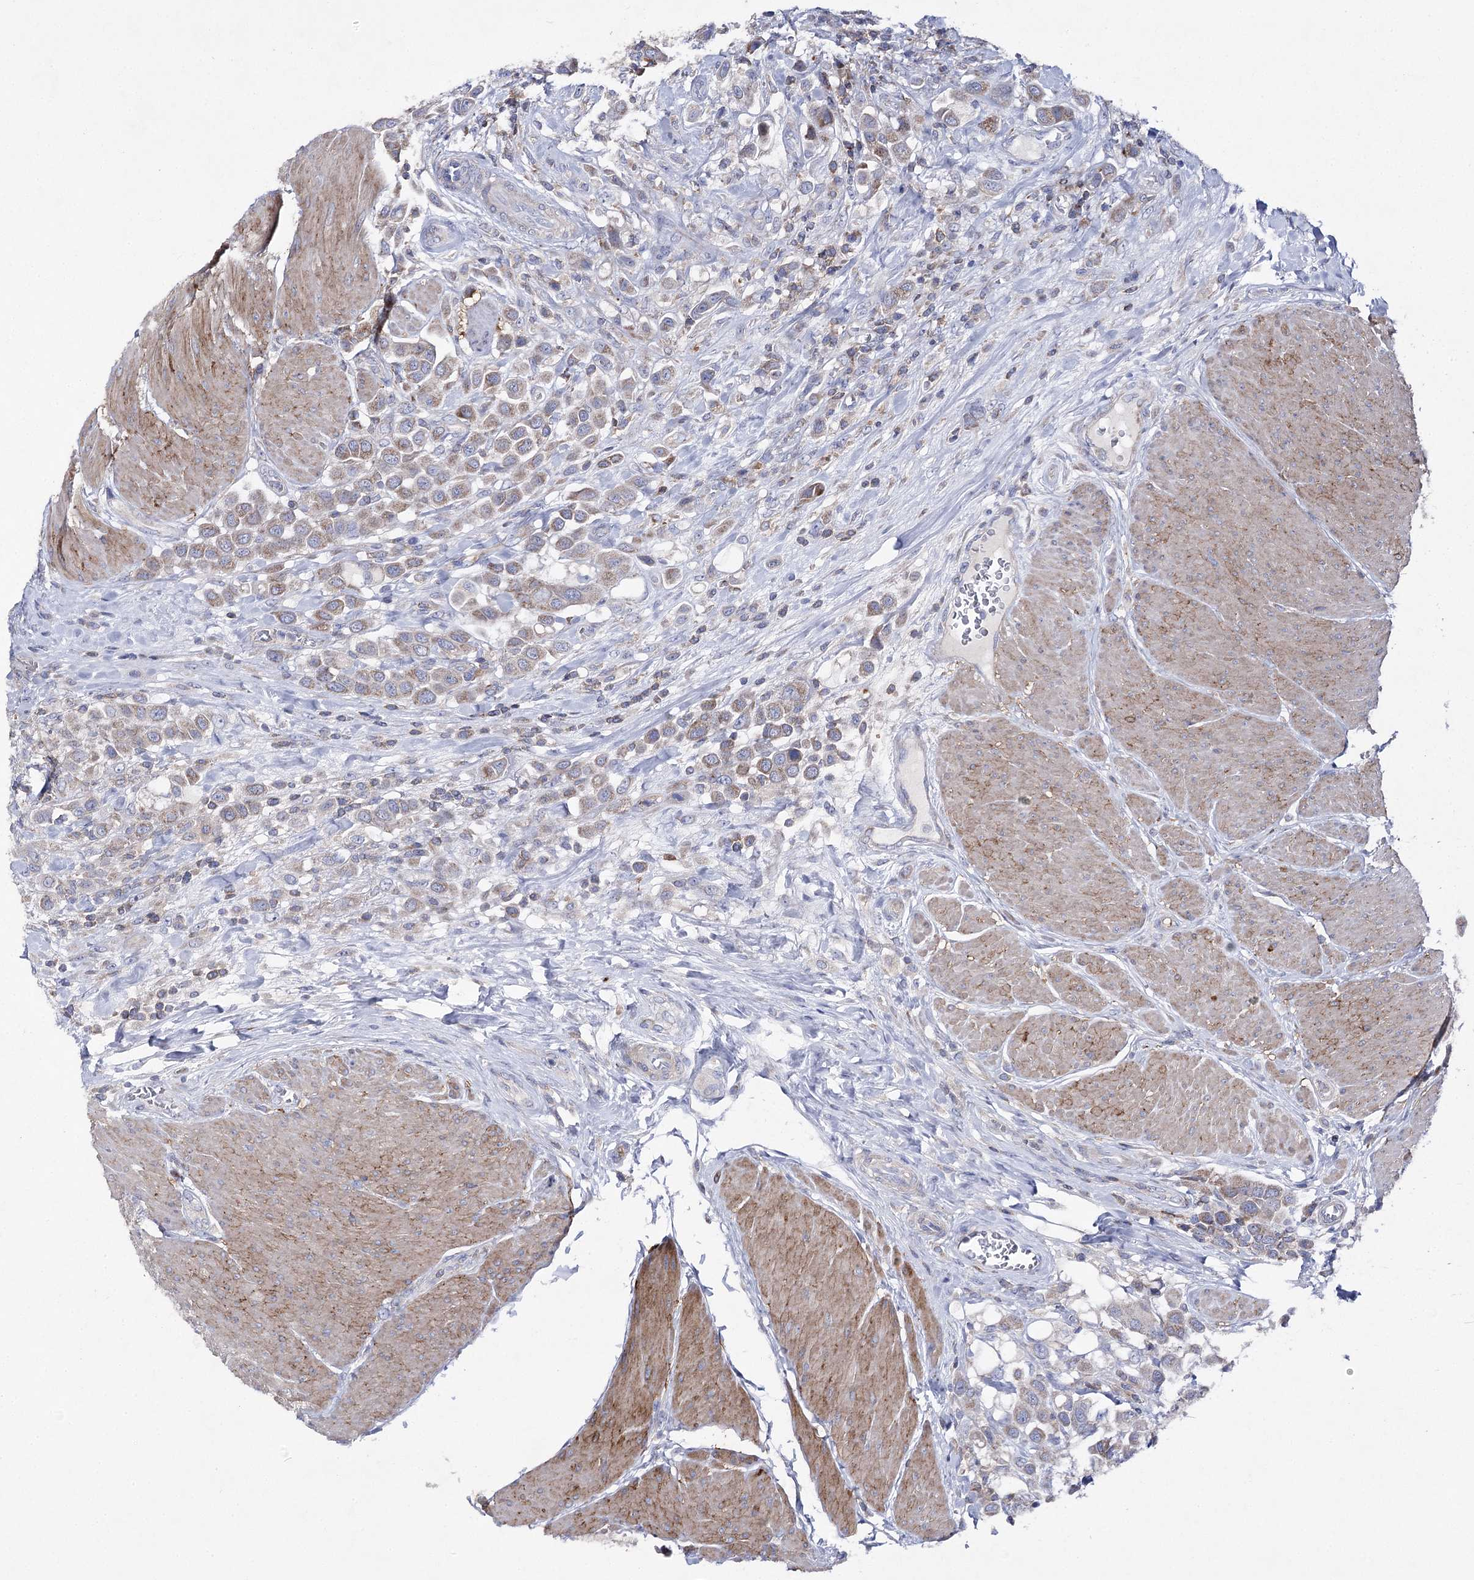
{"staining": {"intensity": "weak", "quantity": "25%-75%", "location": "cytoplasmic/membranous"}, "tissue": "urothelial cancer", "cell_type": "Tumor cells", "image_type": "cancer", "snomed": [{"axis": "morphology", "description": "Urothelial carcinoma, High grade"}, {"axis": "topography", "description": "Urinary bladder"}], "caption": "Immunohistochemistry (IHC) of human high-grade urothelial carcinoma demonstrates low levels of weak cytoplasmic/membranous expression in about 25%-75% of tumor cells.", "gene": "COX15", "patient": {"sex": "male", "age": 50}}